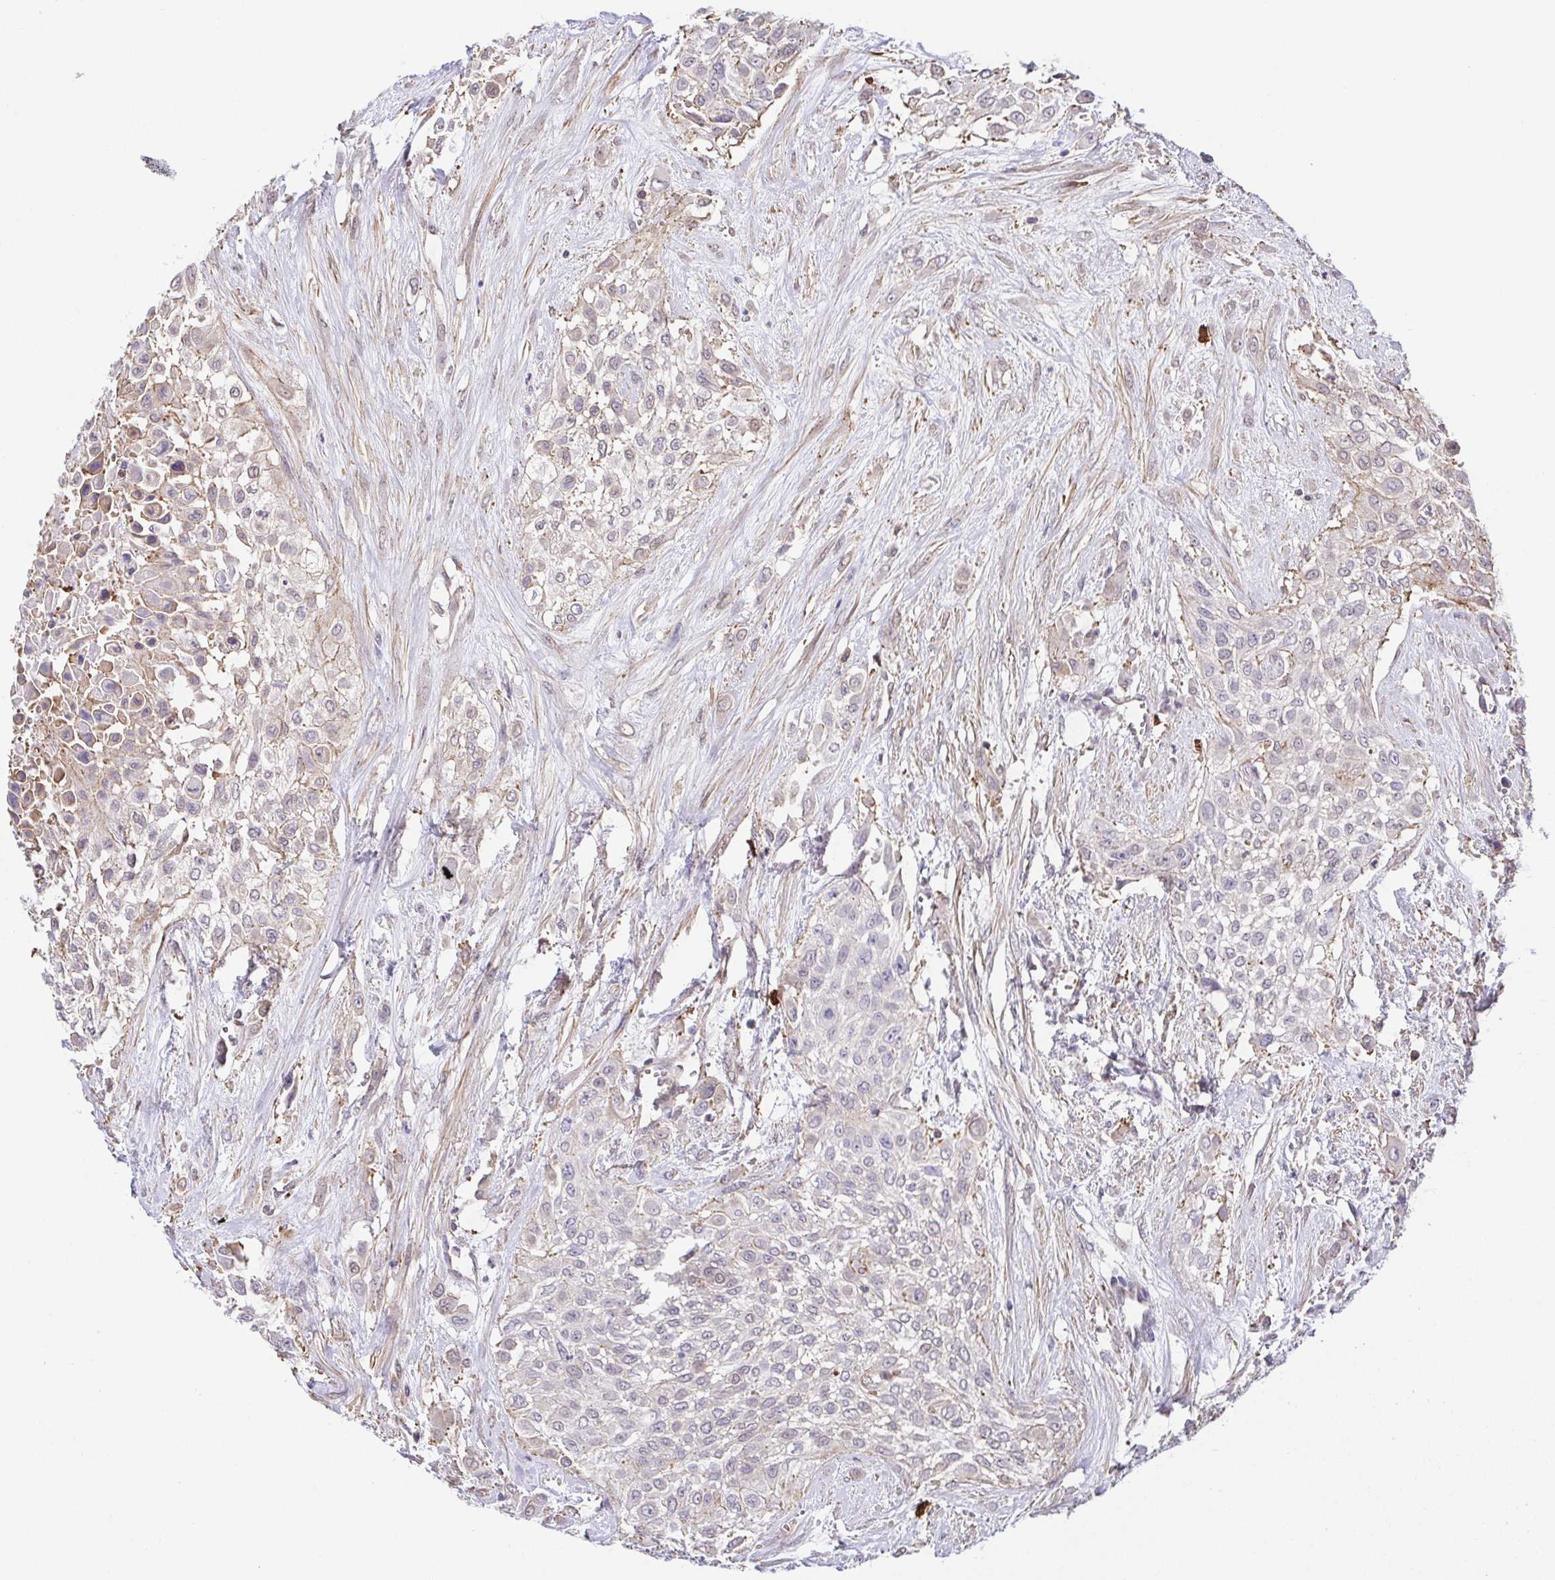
{"staining": {"intensity": "weak", "quantity": "<25%", "location": "cytoplasmic/membranous"}, "tissue": "urothelial cancer", "cell_type": "Tumor cells", "image_type": "cancer", "snomed": [{"axis": "morphology", "description": "Urothelial carcinoma, High grade"}, {"axis": "topography", "description": "Urinary bladder"}], "caption": "The micrograph demonstrates no significant staining in tumor cells of urothelial cancer.", "gene": "PREPL", "patient": {"sex": "male", "age": 57}}